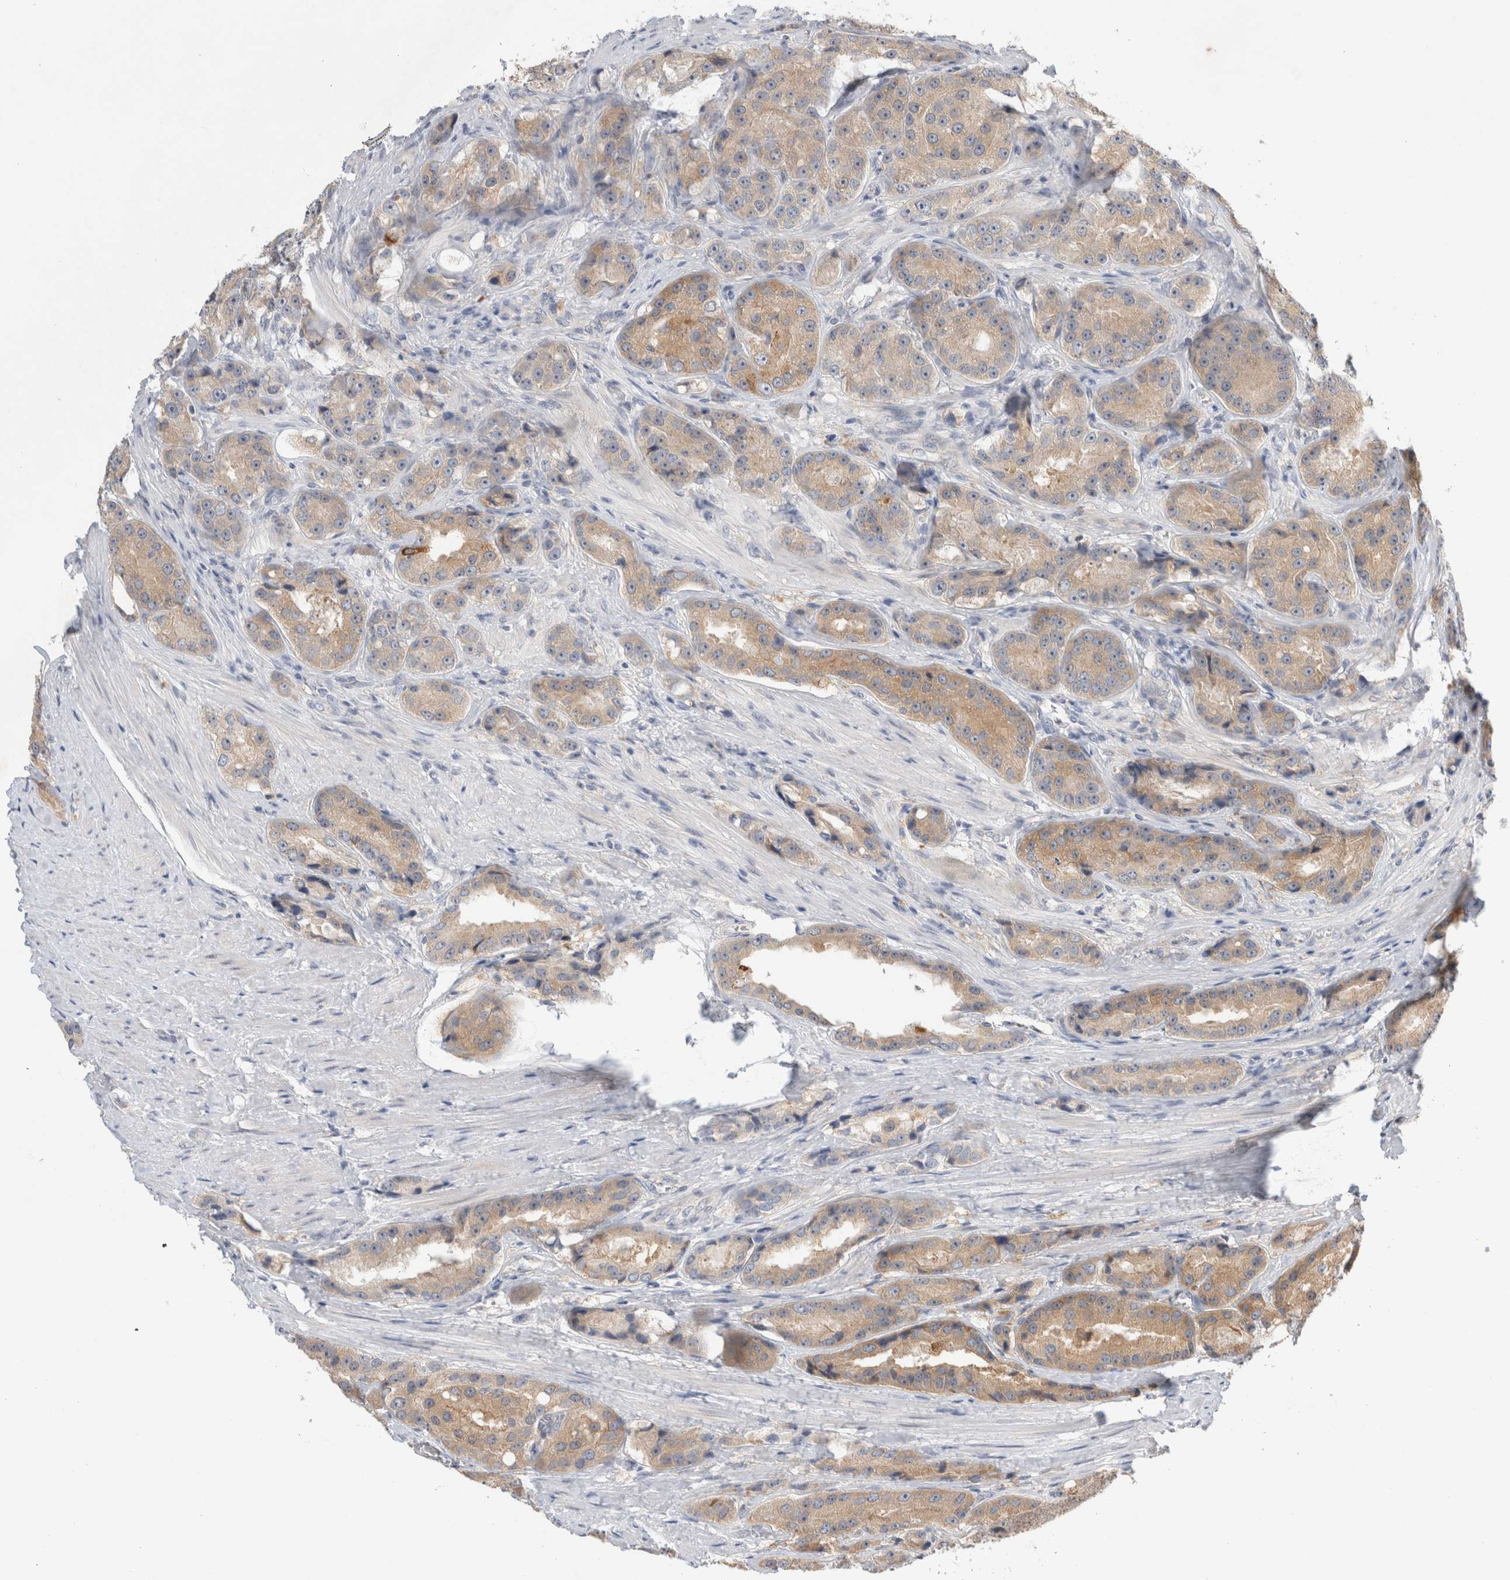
{"staining": {"intensity": "moderate", "quantity": ">75%", "location": "cytoplasmic/membranous"}, "tissue": "prostate cancer", "cell_type": "Tumor cells", "image_type": "cancer", "snomed": [{"axis": "morphology", "description": "Adenocarcinoma, High grade"}, {"axis": "topography", "description": "Prostate"}], "caption": "Prostate cancer tissue reveals moderate cytoplasmic/membranous staining in about >75% of tumor cells, visualized by immunohistochemistry.", "gene": "NEDD4L", "patient": {"sex": "male", "age": 60}}